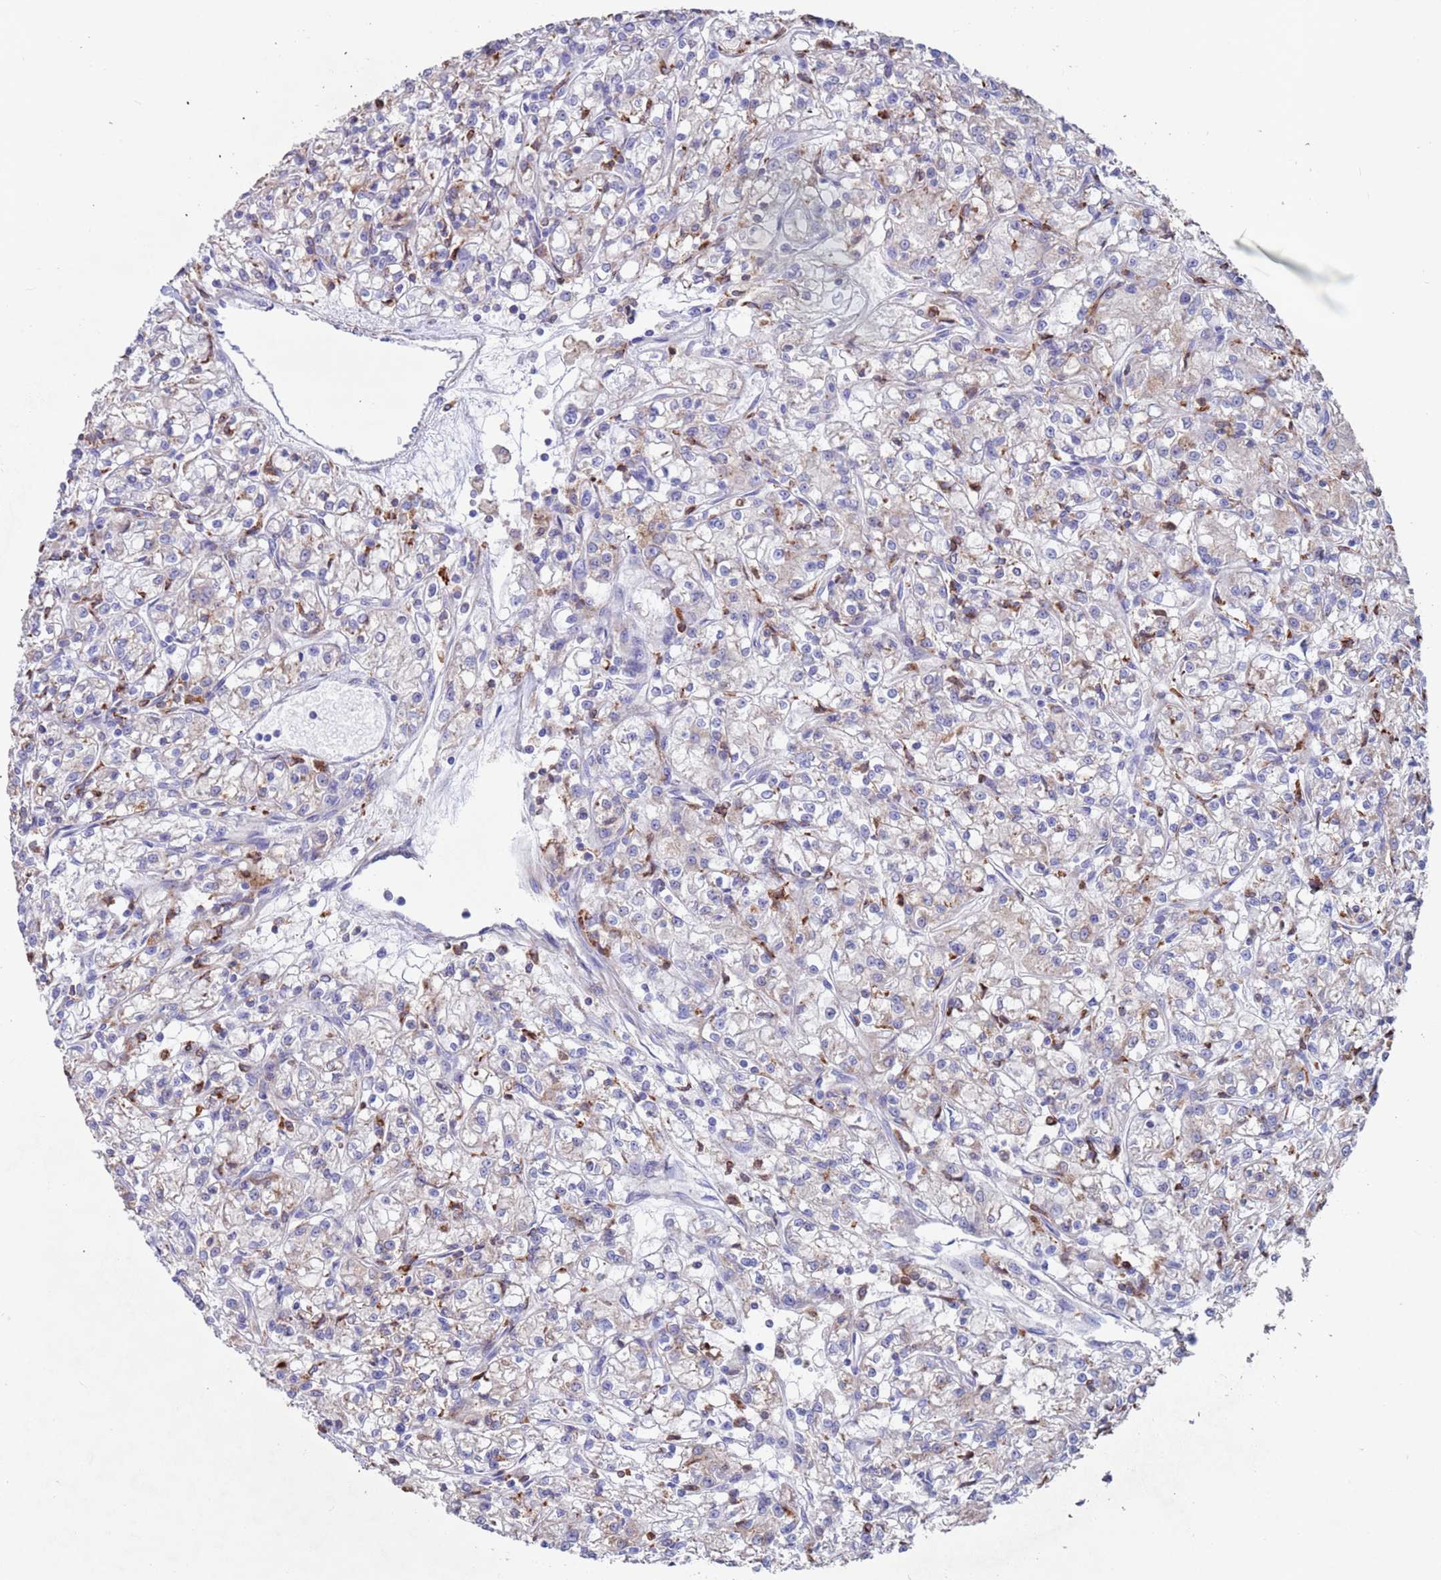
{"staining": {"intensity": "negative", "quantity": "none", "location": "none"}, "tissue": "renal cancer", "cell_type": "Tumor cells", "image_type": "cancer", "snomed": [{"axis": "morphology", "description": "Adenocarcinoma, NOS"}, {"axis": "topography", "description": "Kidney"}], "caption": "This histopathology image is of adenocarcinoma (renal) stained with immunohistochemistry to label a protein in brown with the nuclei are counter-stained blue. There is no positivity in tumor cells.", "gene": "GREB1L", "patient": {"sex": "female", "age": 59}}